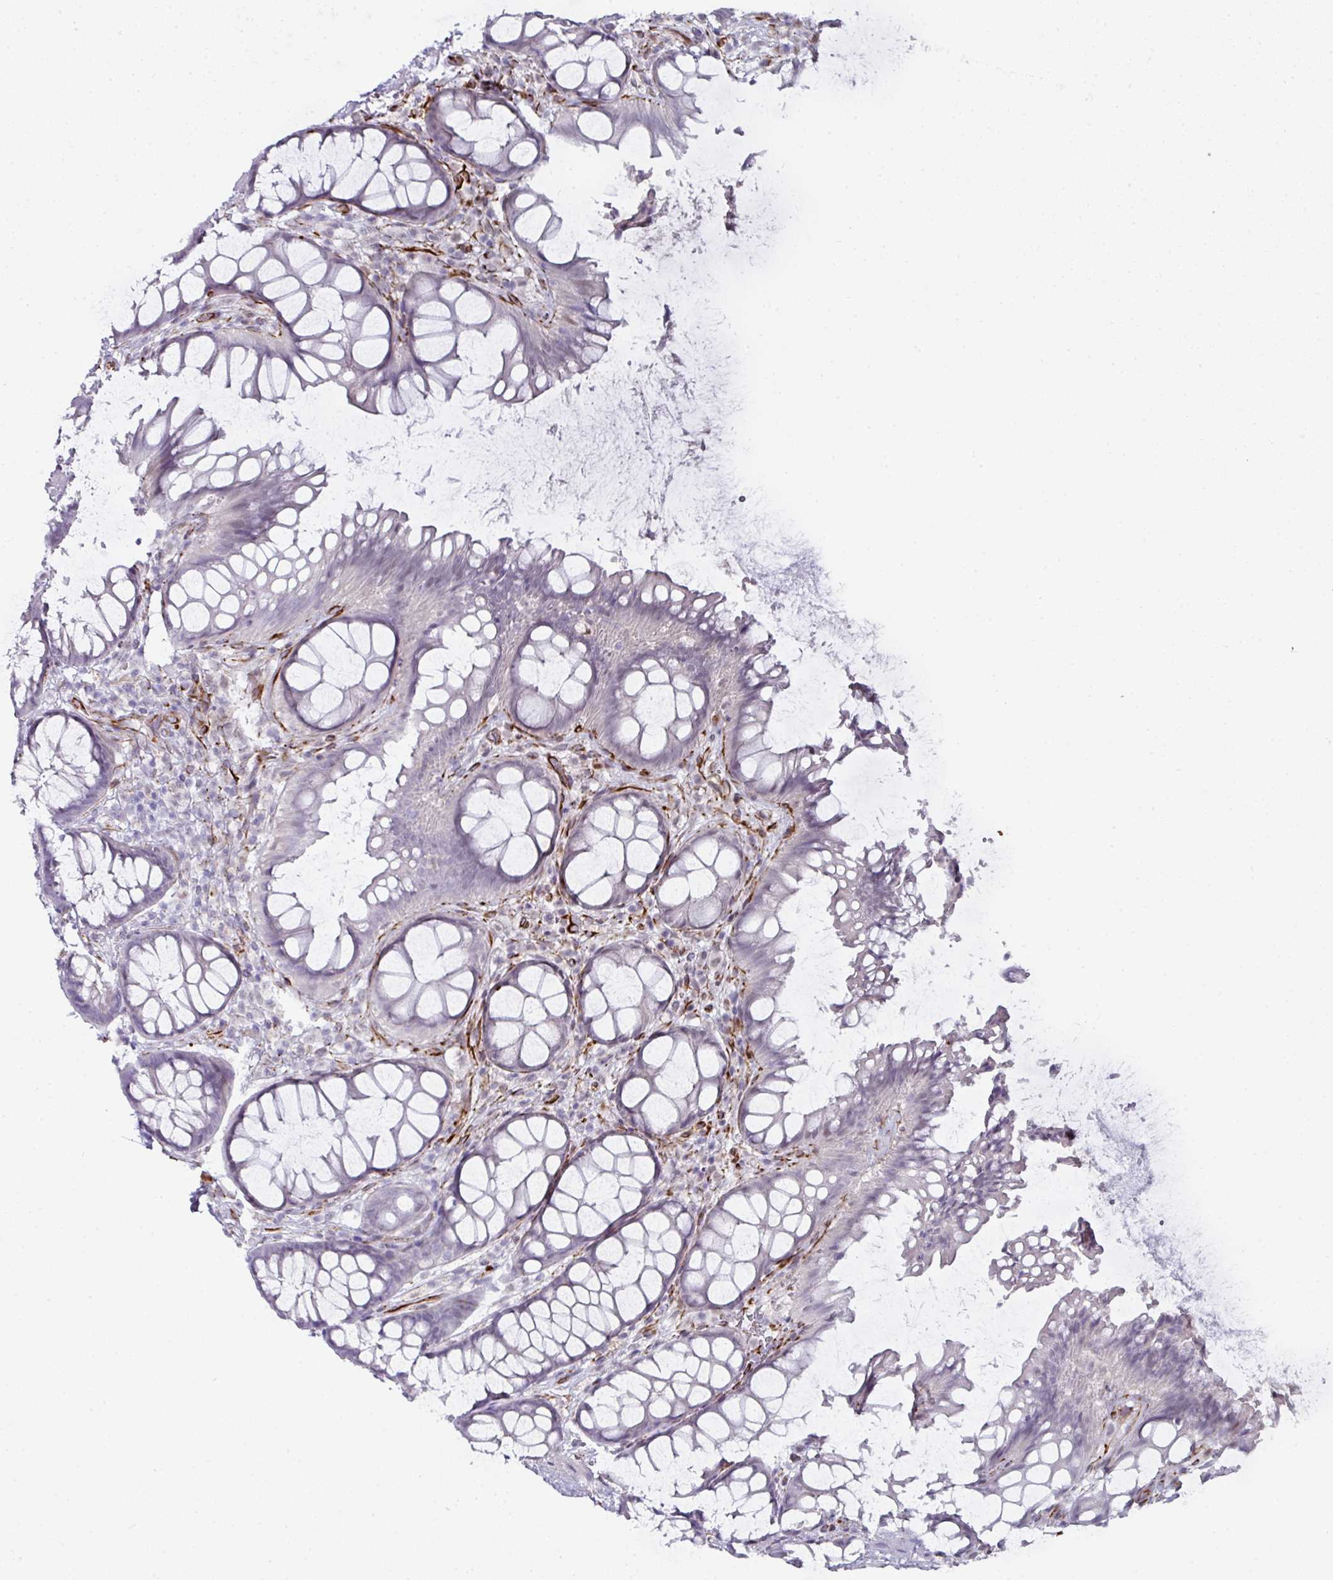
{"staining": {"intensity": "negative", "quantity": "none", "location": "none"}, "tissue": "rectum", "cell_type": "Glandular cells", "image_type": "normal", "snomed": [{"axis": "morphology", "description": "Normal tissue, NOS"}, {"axis": "topography", "description": "Rectum"}], "caption": "Immunohistochemistry of unremarkable human rectum demonstrates no positivity in glandular cells.", "gene": "TMPRSS9", "patient": {"sex": "female", "age": 67}}